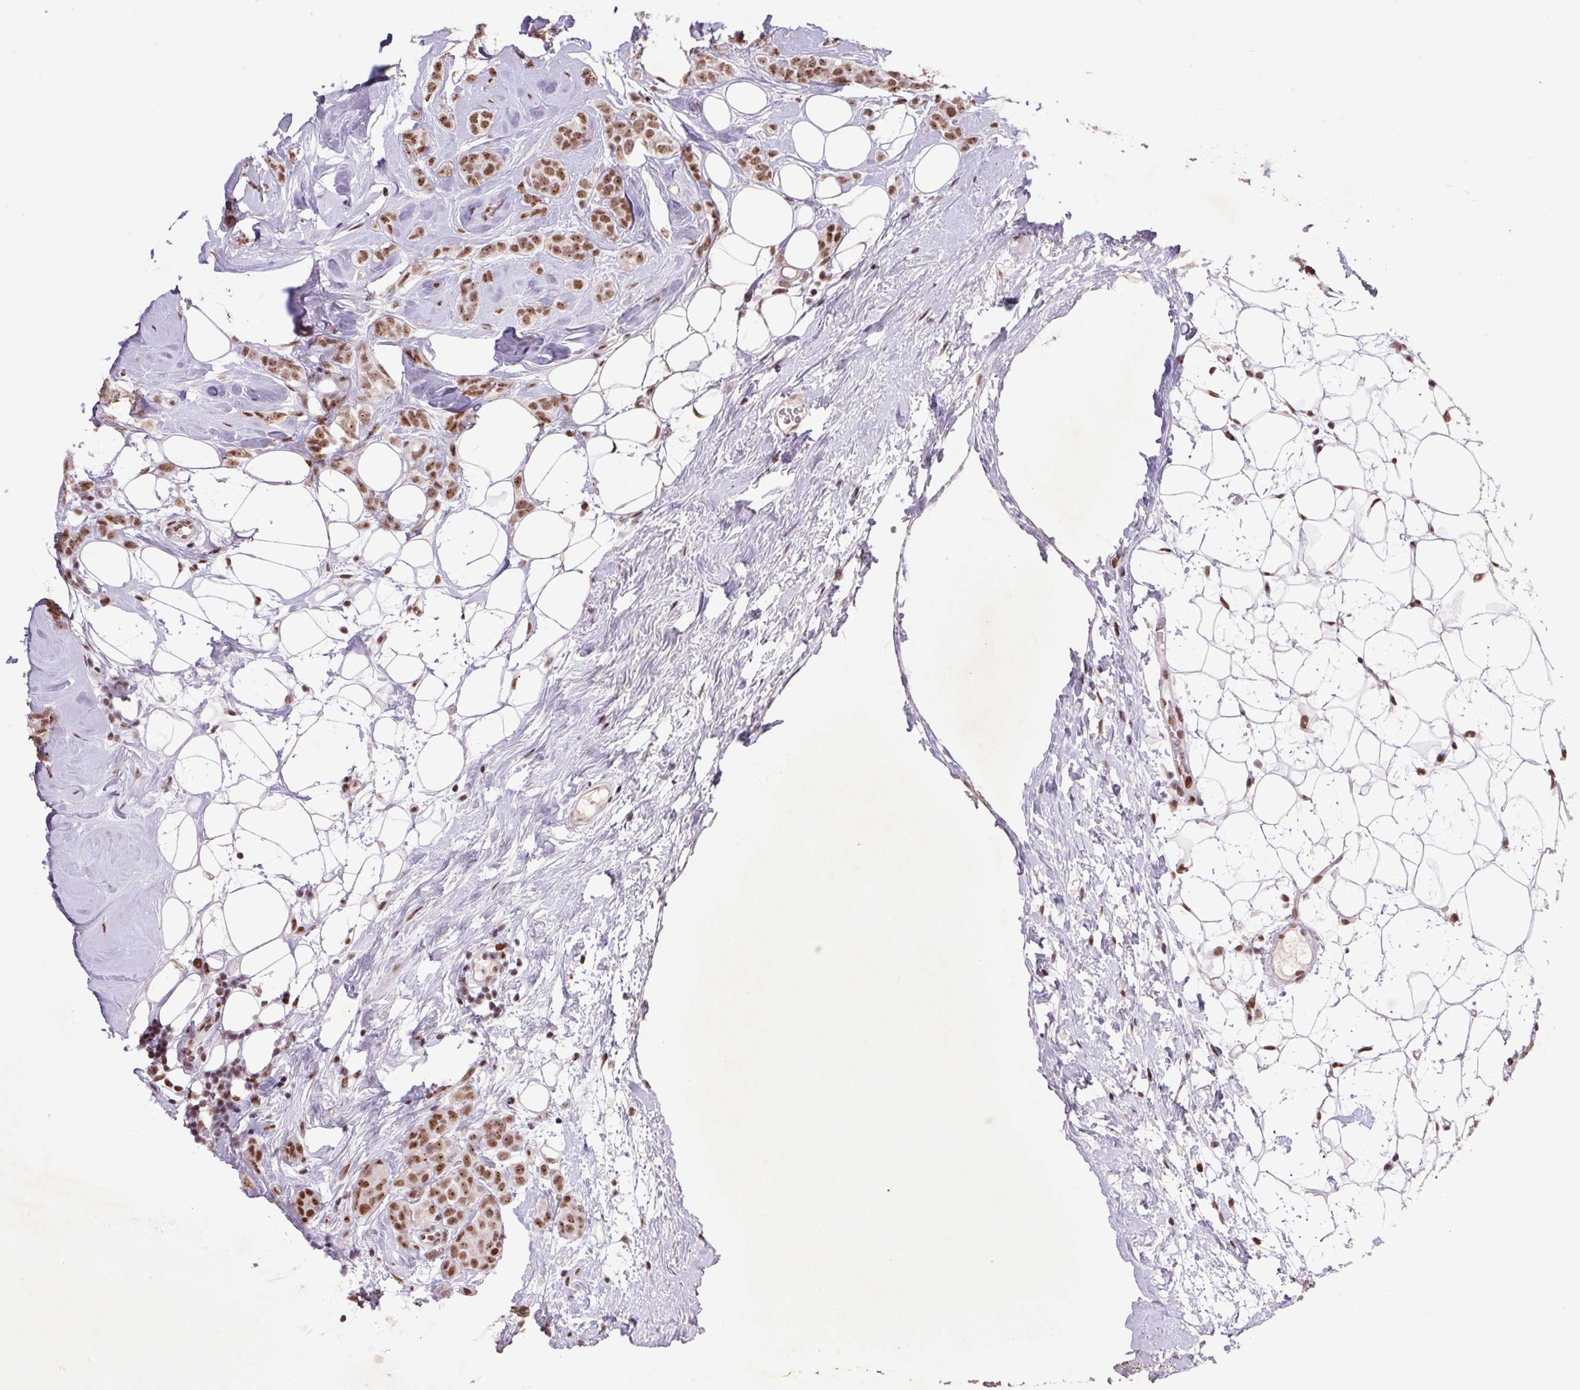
{"staining": {"intensity": "moderate", "quantity": ">75%", "location": "nuclear"}, "tissue": "breast cancer", "cell_type": "Tumor cells", "image_type": "cancer", "snomed": [{"axis": "morphology", "description": "Lobular carcinoma"}, {"axis": "topography", "description": "Breast"}], "caption": "Breast cancer stained with a brown dye demonstrates moderate nuclear positive staining in about >75% of tumor cells.", "gene": "LDLRAD4", "patient": {"sex": "female", "age": 49}}